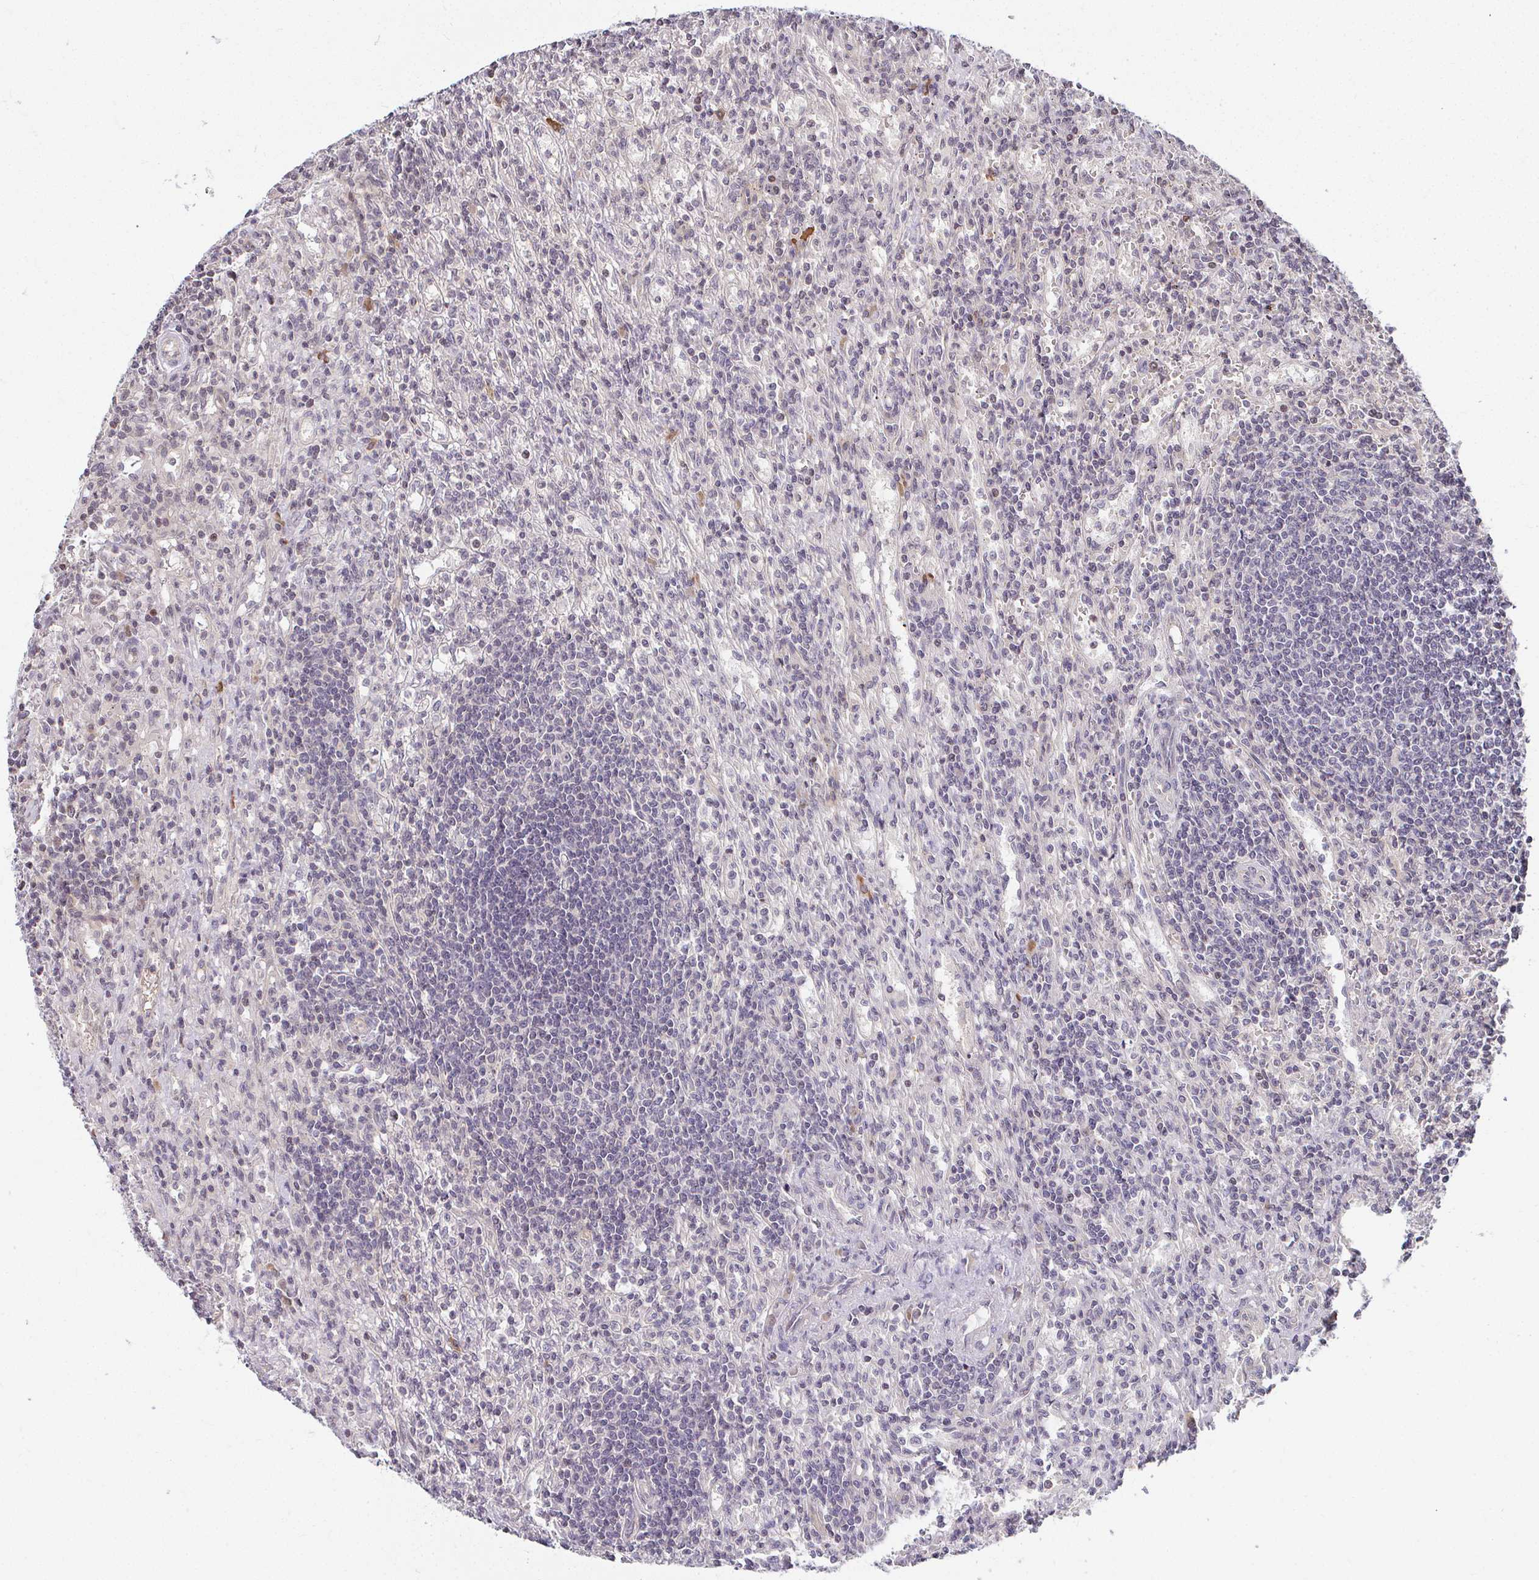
{"staining": {"intensity": "negative", "quantity": "none", "location": "none"}, "tissue": "lymphoma", "cell_type": "Tumor cells", "image_type": "cancer", "snomed": [{"axis": "morphology", "description": "Malignant lymphoma, non-Hodgkin's type, Low grade"}, {"axis": "topography", "description": "Spleen"}], "caption": "IHC micrograph of neoplastic tissue: lymphoma stained with DAB (3,3'-diaminobenzidine) displays no significant protein positivity in tumor cells.", "gene": "ANK3", "patient": {"sex": "male", "age": 76}}